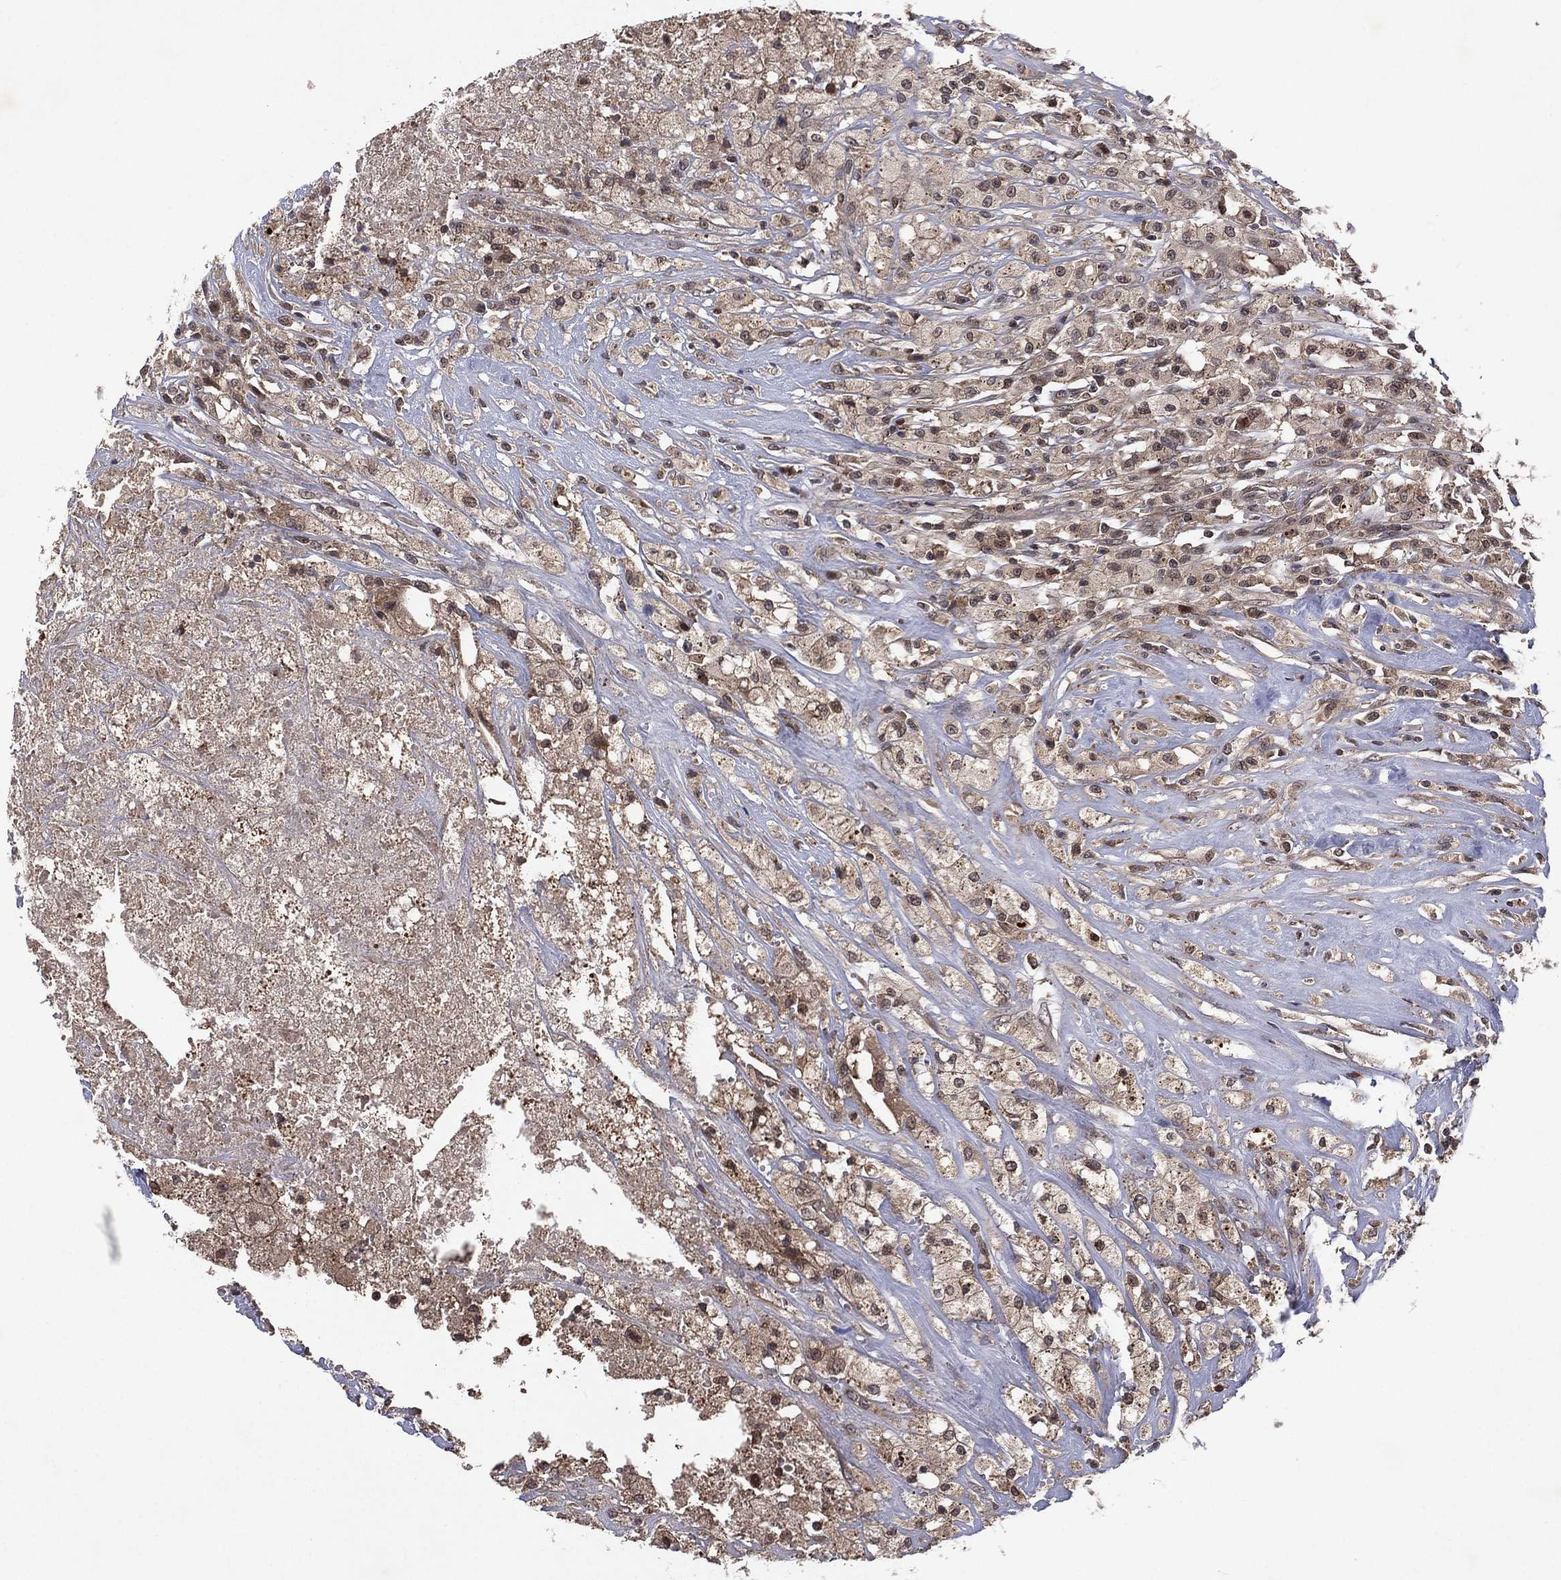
{"staining": {"intensity": "negative", "quantity": "none", "location": "none"}, "tissue": "testis cancer", "cell_type": "Tumor cells", "image_type": "cancer", "snomed": [{"axis": "morphology", "description": "Necrosis, NOS"}, {"axis": "morphology", "description": "Carcinoma, Embryonal, NOS"}, {"axis": "topography", "description": "Testis"}], "caption": "The micrograph reveals no significant staining in tumor cells of testis cancer. Nuclei are stained in blue.", "gene": "ATG4B", "patient": {"sex": "male", "age": 19}}